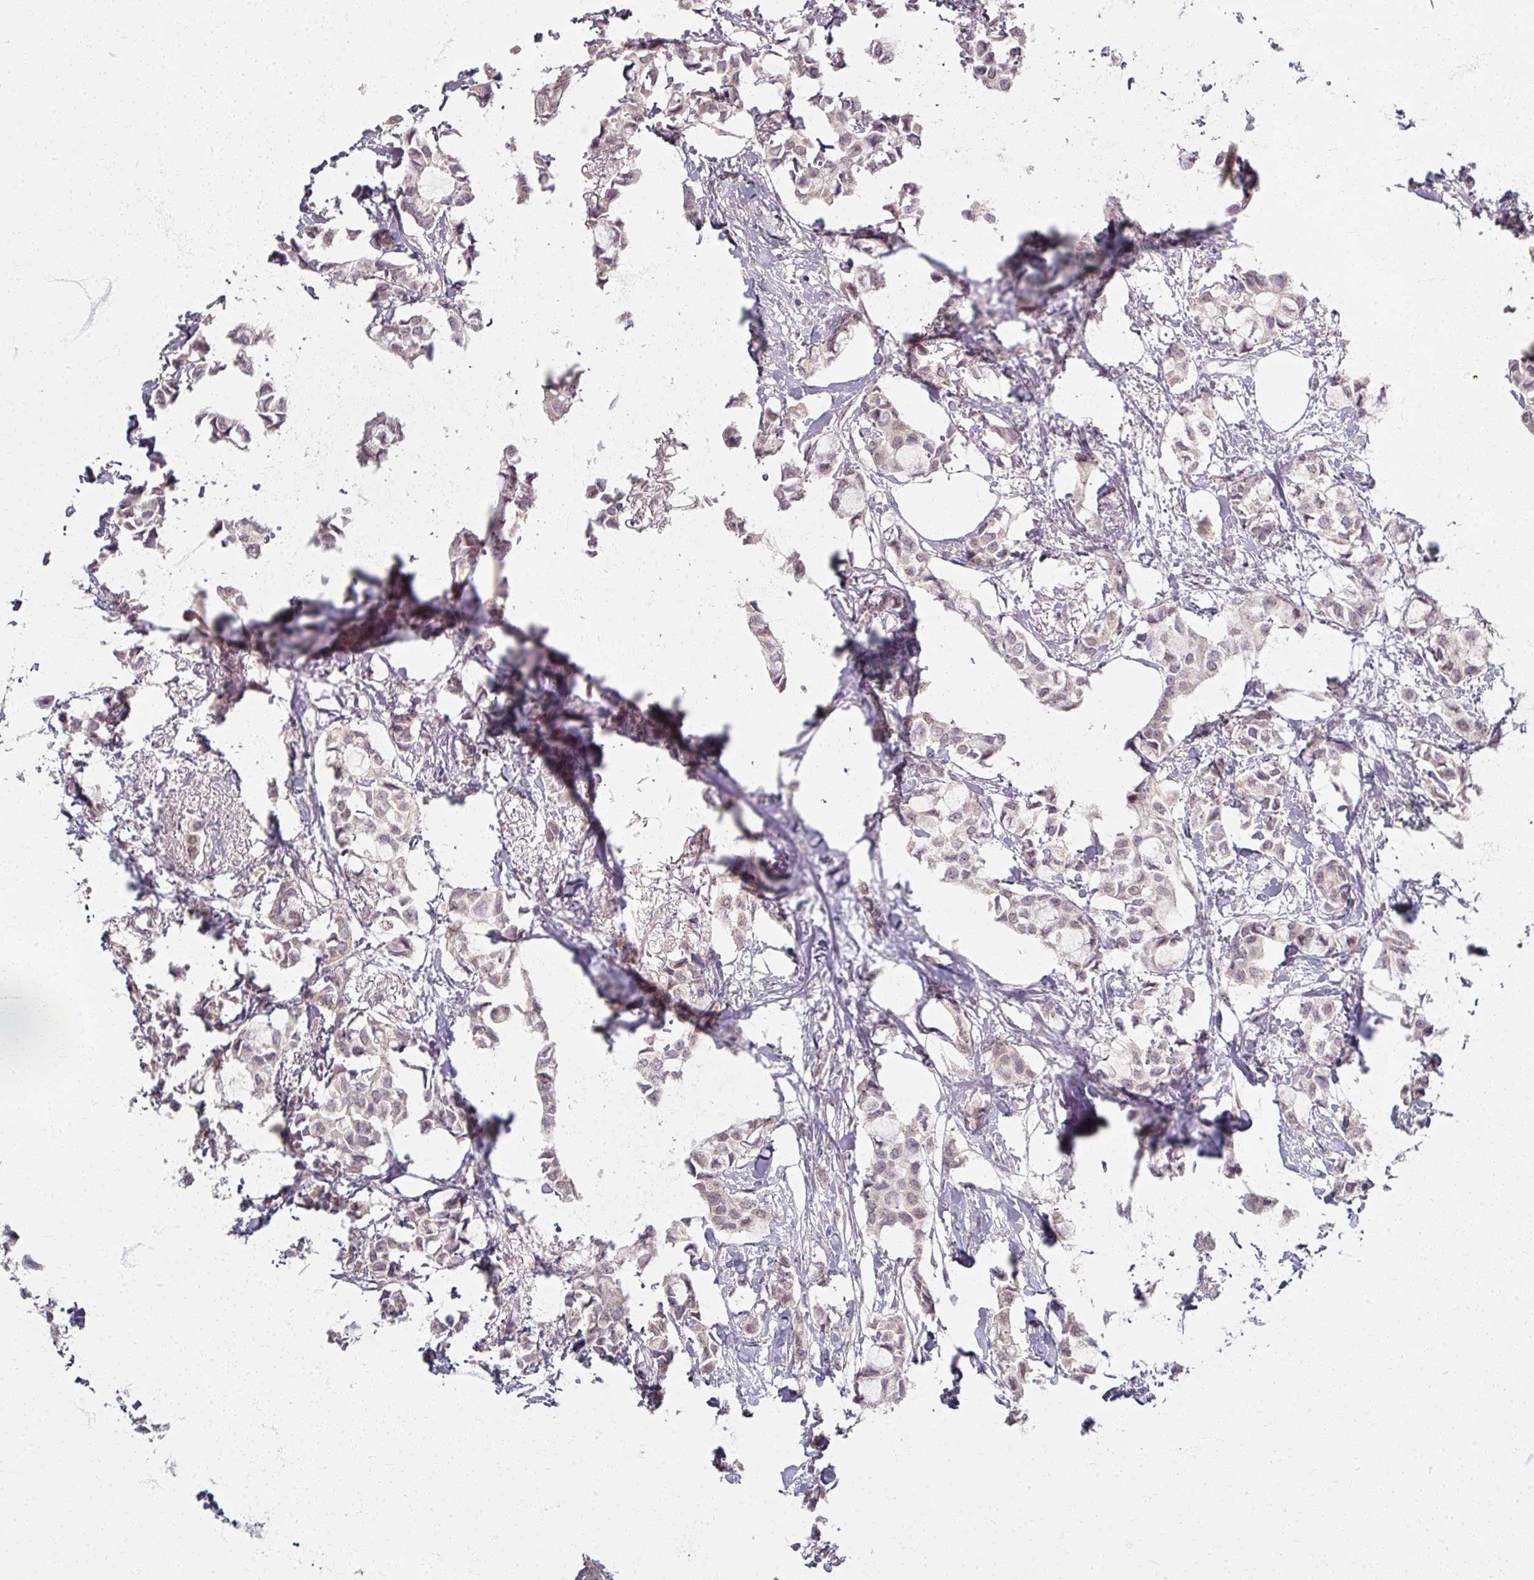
{"staining": {"intensity": "weak", "quantity": "<25%", "location": "nuclear"}, "tissue": "breast cancer", "cell_type": "Tumor cells", "image_type": "cancer", "snomed": [{"axis": "morphology", "description": "Duct carcinoma"}, {"axis": "topography", "description": "Breast"}], "caption": "The IHC image has no significant positivity in tumor cells of infiltrating ductal carcinoma (breast) tissue.", "gene": "SOX11", "patient": {"sex": "female", "age": 73}}